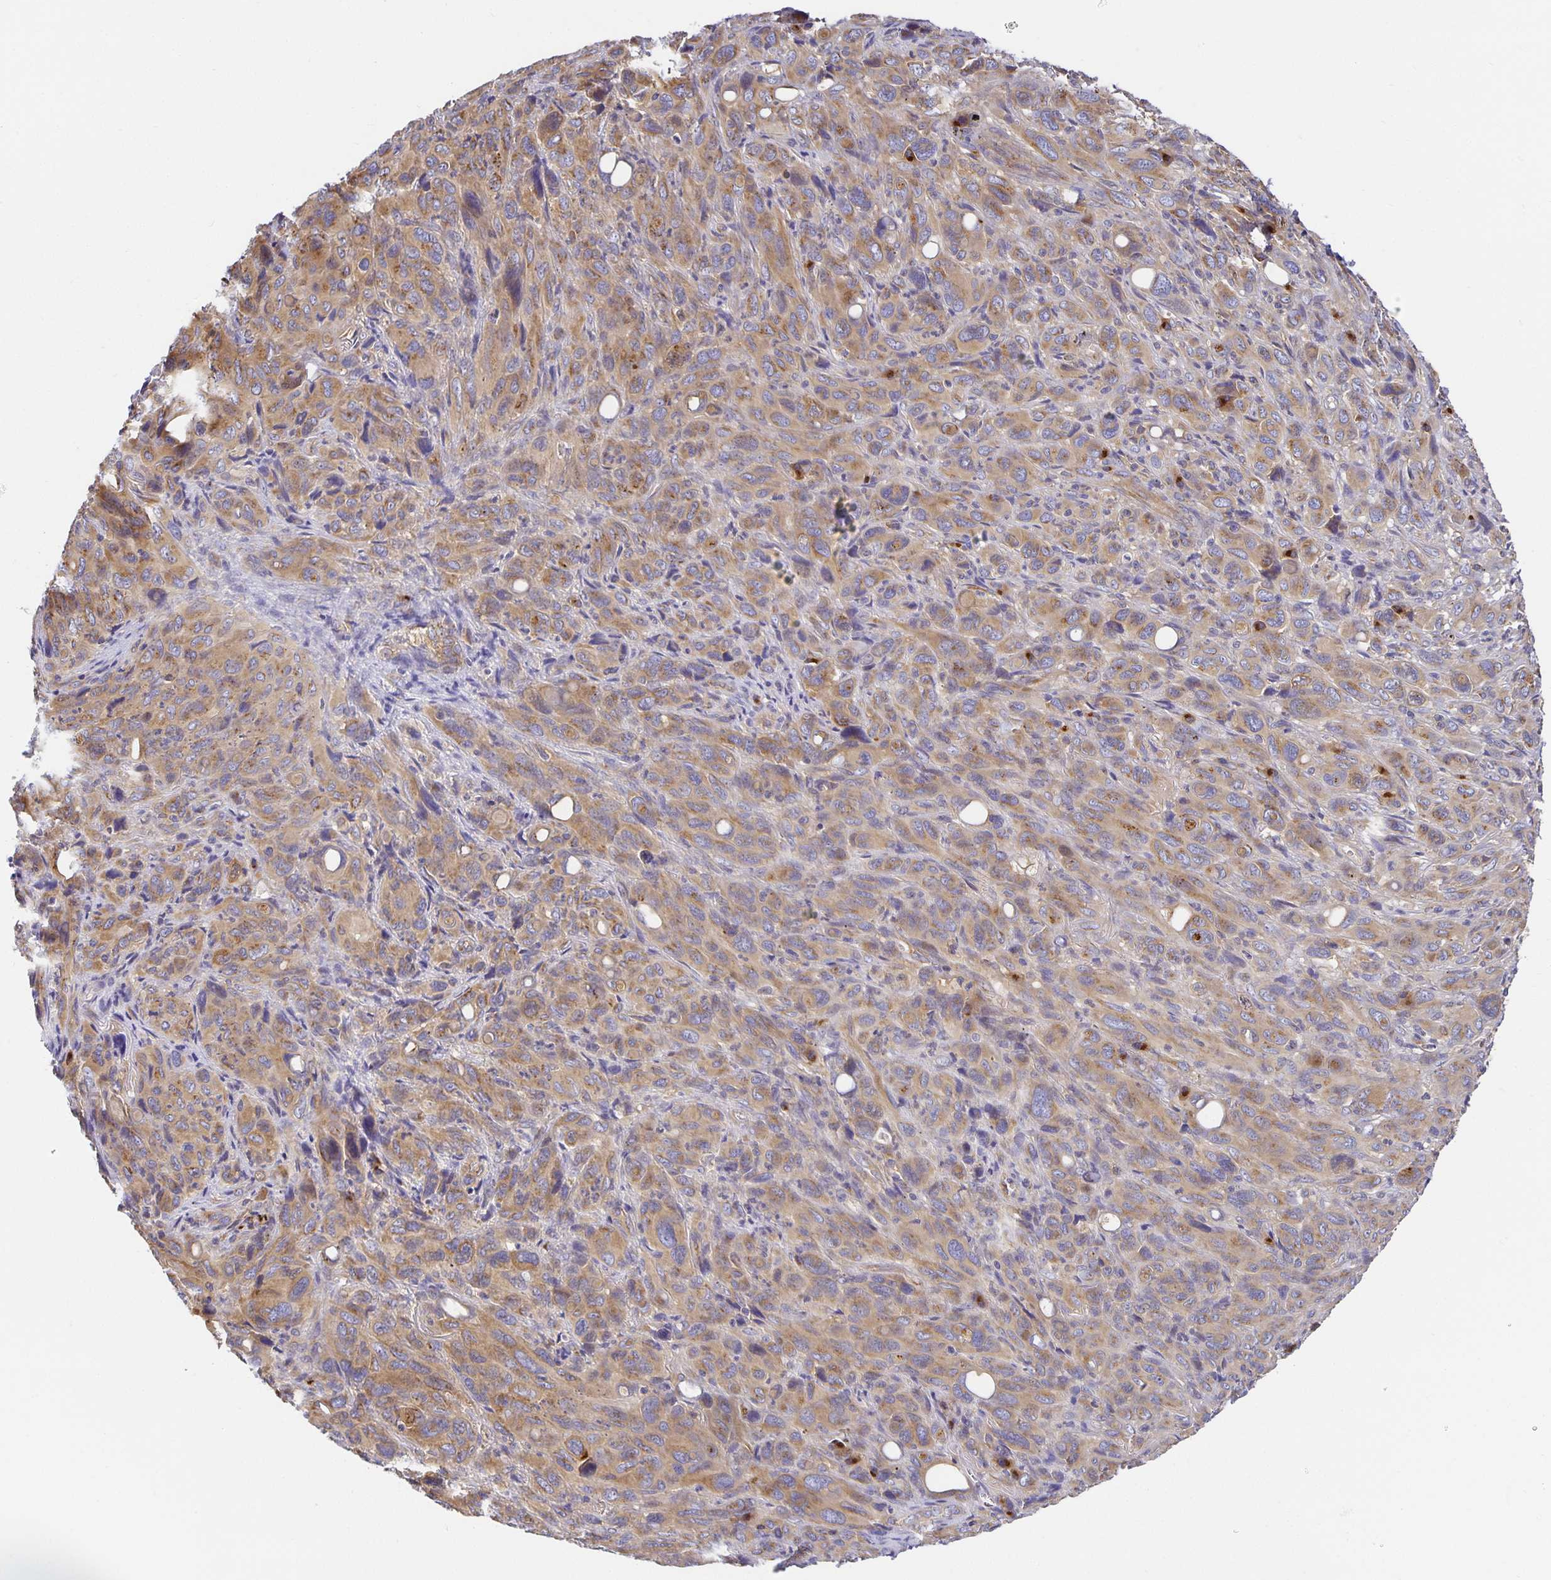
{"staining": {"intensity": "moderate", "quantity": ">75%", "location": "cytoplasmic/membranous"}, "tissue": "melanoma", "cell_type": "Tumor cells", "image_type": "cancer", "snomed": [{"axis": "morphology", "description": "Malignant melanoma, Metastatic site"}, {"axis": "topography", "description": "Lung"}], "caption": "Tumor cells exhibit medium levels of moderate cytoplasmic/membranous staining in approximately >75% of cells in human melanoma. Nuclei are stained in blue.", "gene": "USO1", "patient": {"sex": "male", "age": 48}}